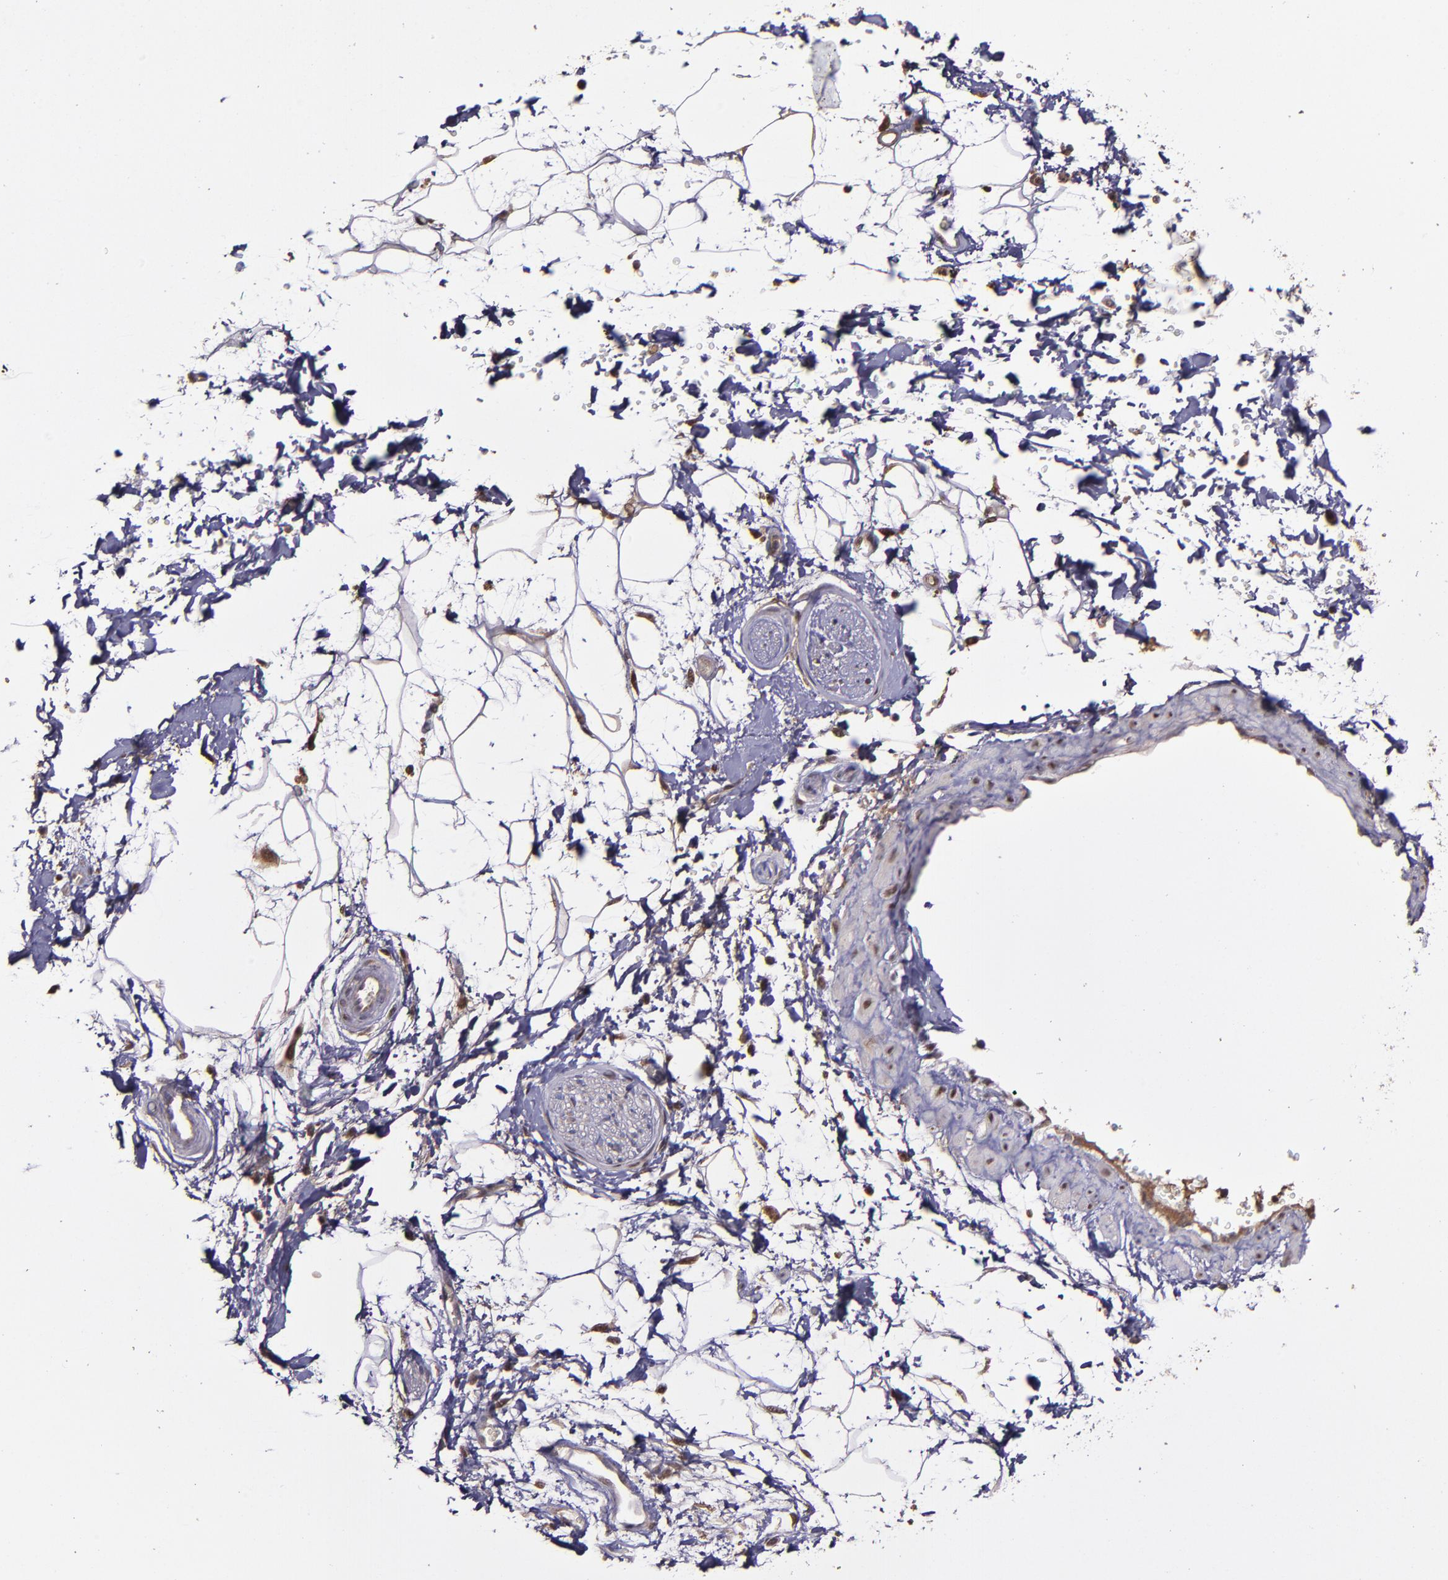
{"staining": {"intensity": "moderate", "quantity": ">75%", "location": "nuclear"}, "tissue": "adipose tissue", "cell_type": "Adipocytes", "image_type": "normal", "snomed": [{"axis": "morphology", "description": "Normal tissue, NOS"}, {"axis": "topography", "description": "Soft tissue"}], "caption": "Approximately >75% of adipocytes in benign human adipose tissue demonstrate moderate nuclear protein positivity as visualized by brown immunohistochemical staining.", "gene": "SERPINF2", "patient": {"sex": "male", "age": 72}}